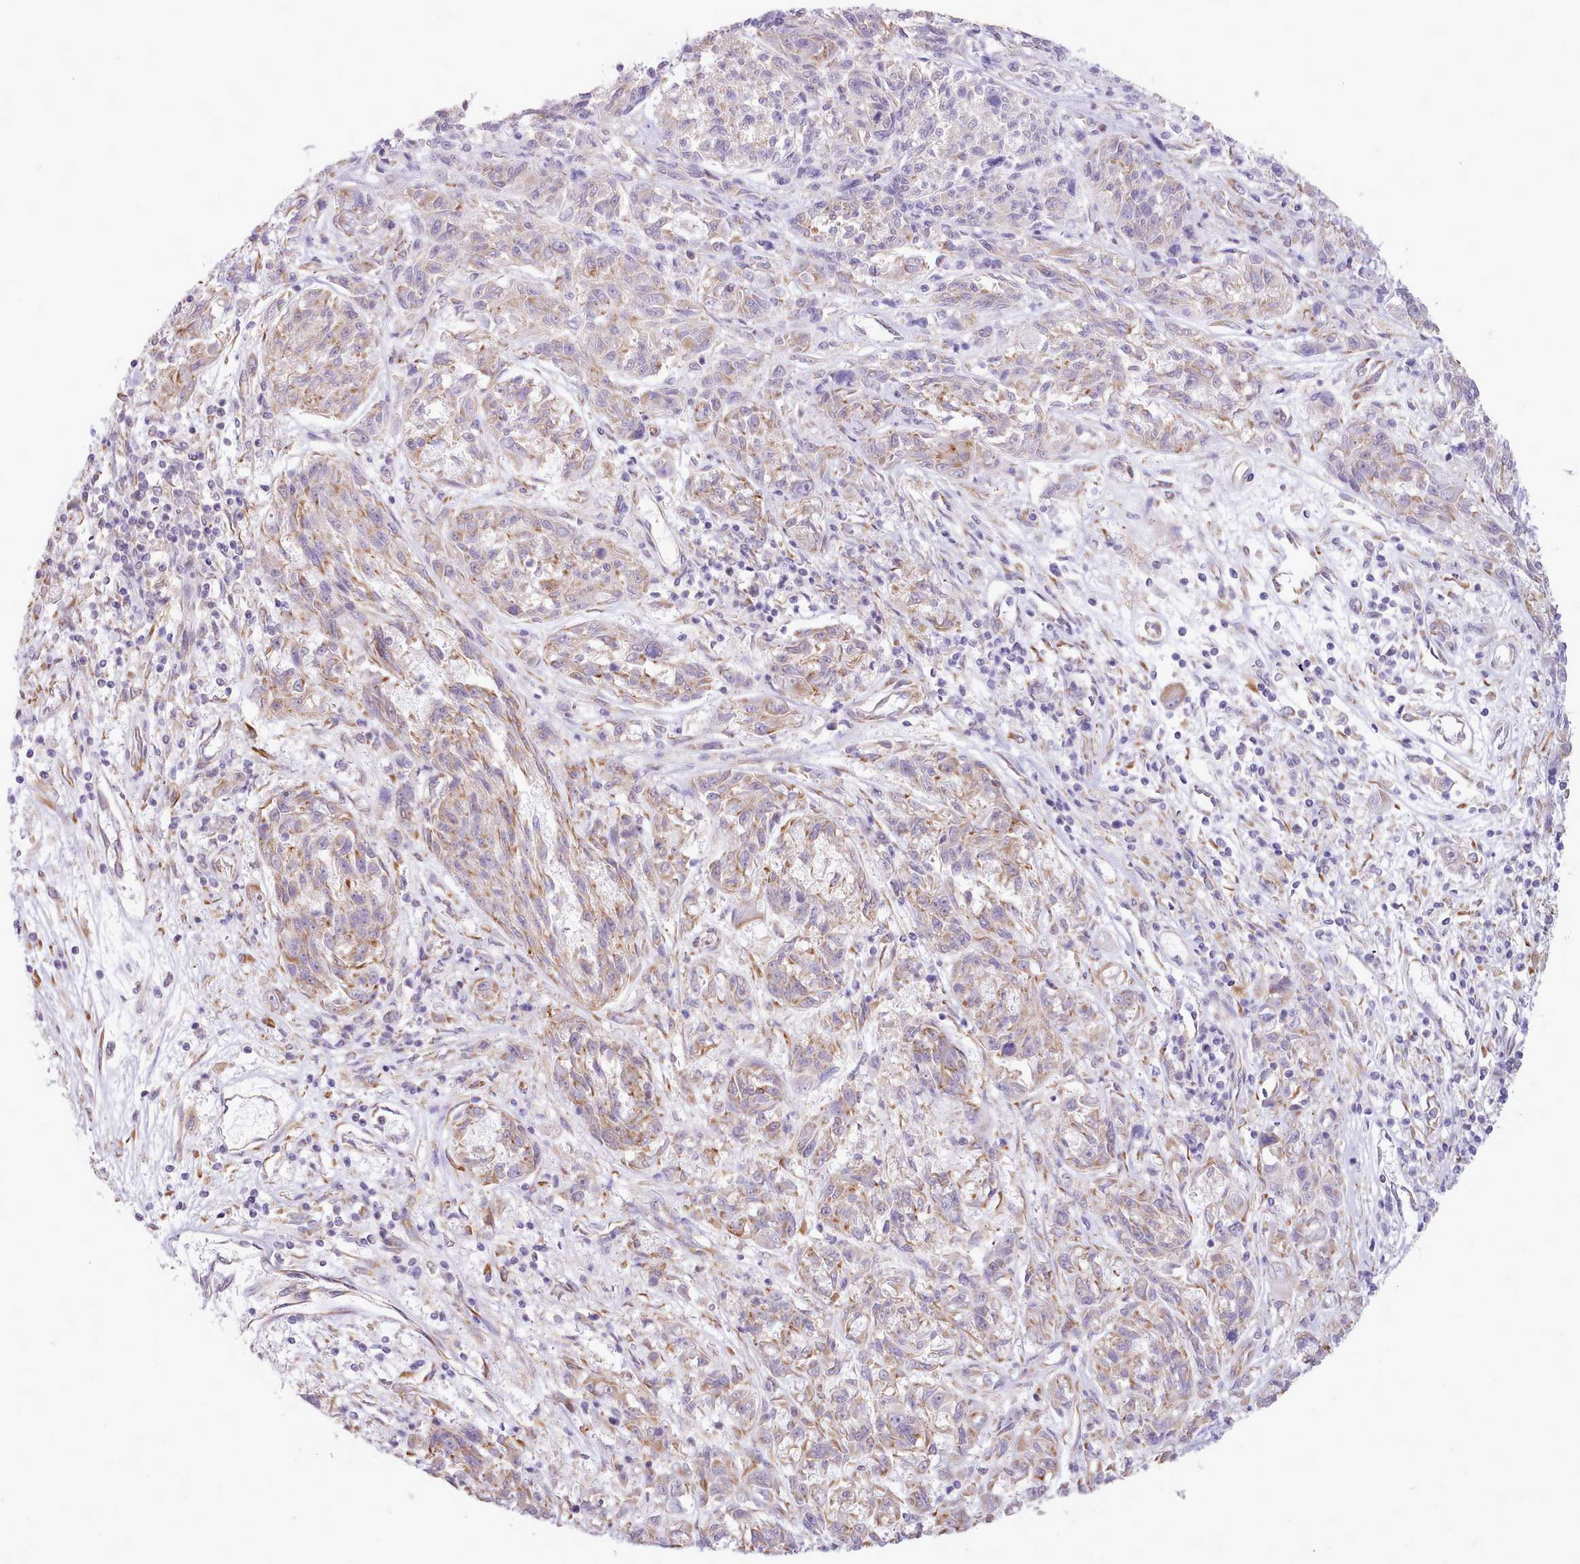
{"staining": {"intensity": "weak", "quantity": "25%-75%", "location": "cytoplasmic/membranous"}, "tissue": "melanoma", "cell_type": "Tumor cells", "image_type": "cancer", "snomed": [{"axis": "morphology", "description": "Malignant melanoma, NOS"}, {"axis": "topography", "description": "Skin"}], "caption": "Melanoma stained for a protein demonstrates weak cytoplasmic/membranous positivity in tumor cells.", "gene": "SEC61B", "patient": {"sex": "male", "age": 53}}